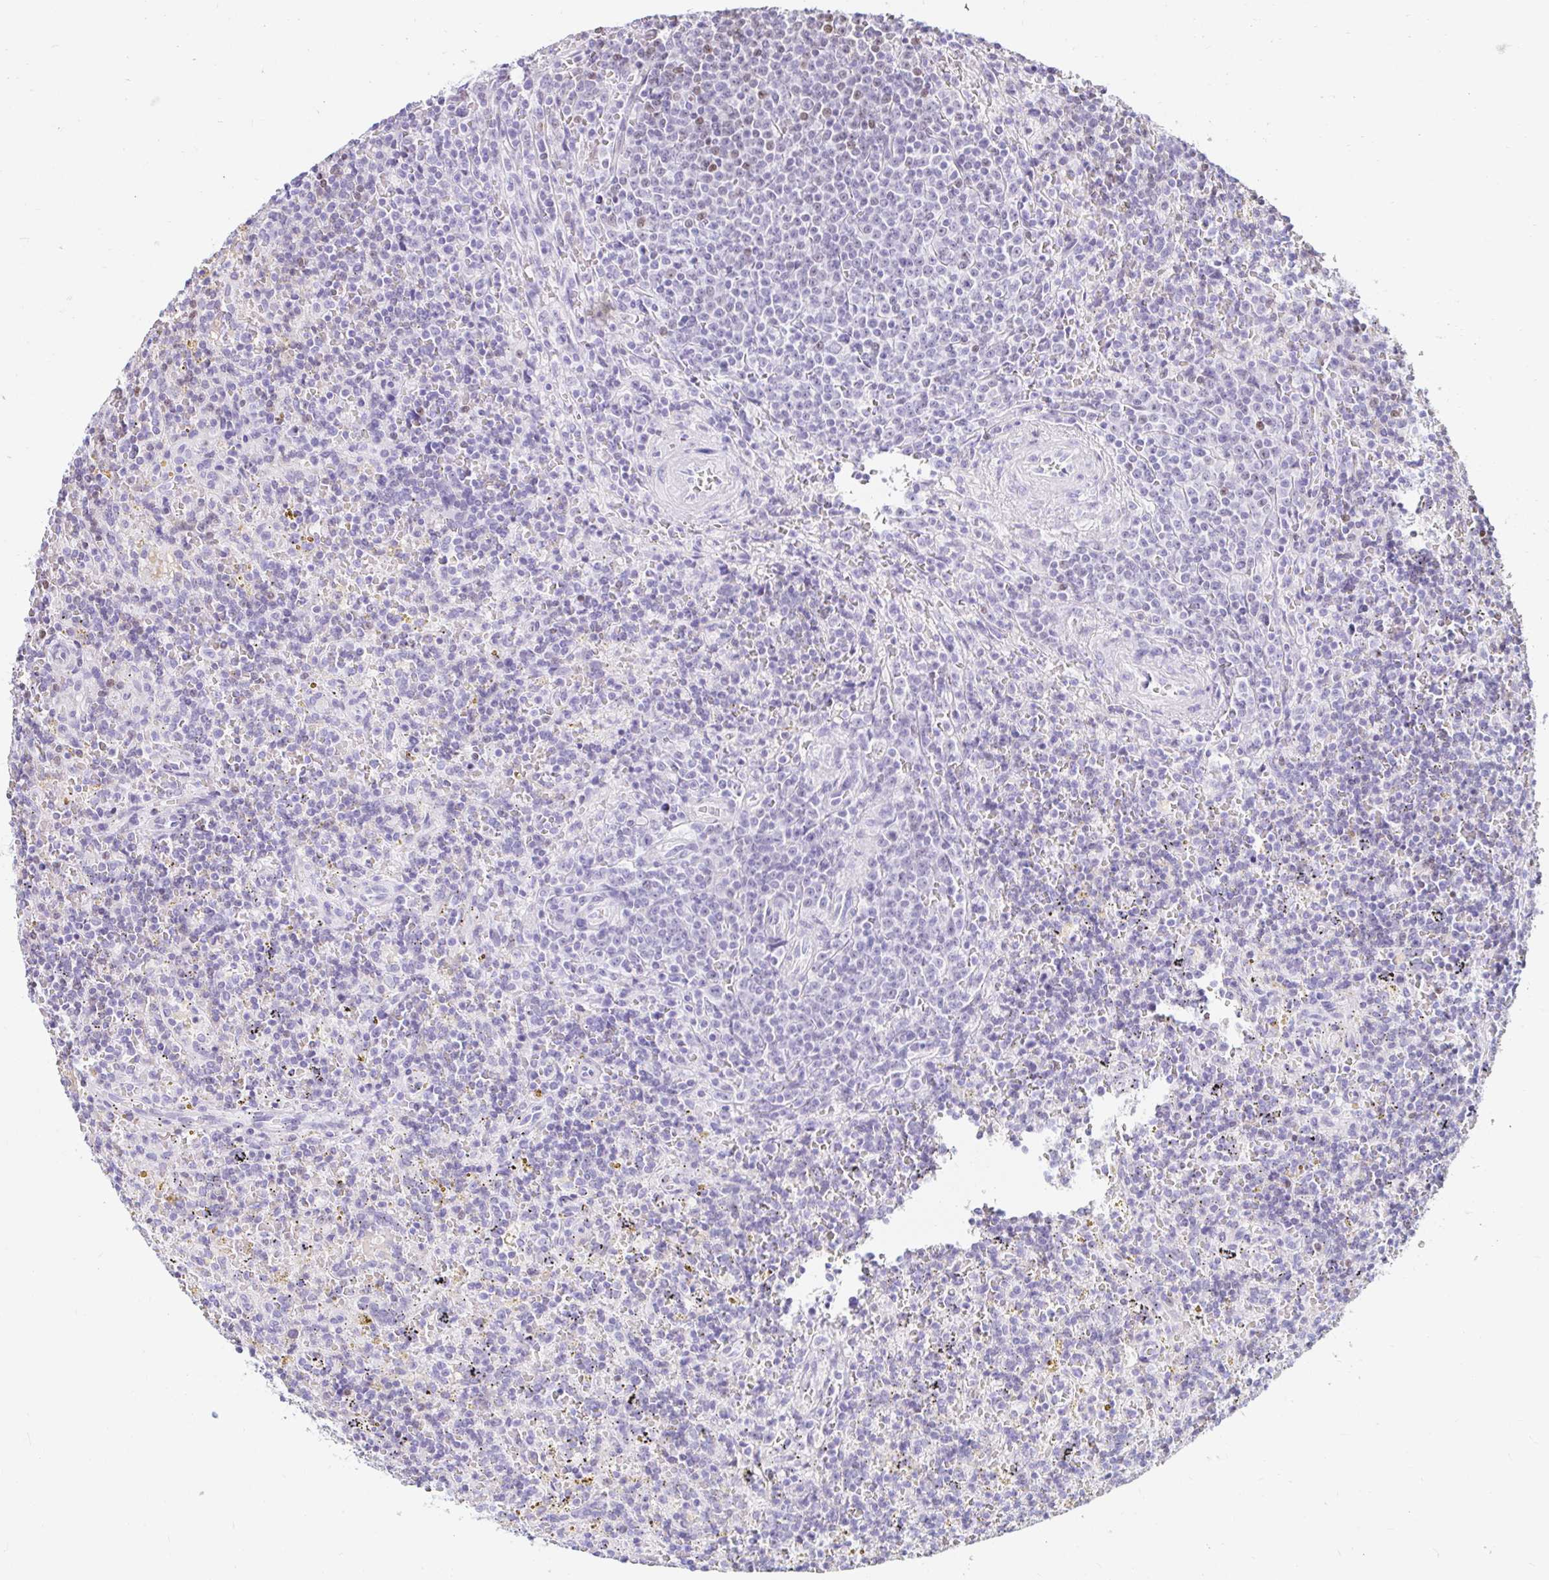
{"staining": {"intensity": "negative", "quantity": "none", "location": "none"}, "tissue": "lymphoma", "cell_type": "Tumor cells", "image_type": "cancer", "snomed": [{"axis": "morphology", "description": "Malignant lymphoma, non-Hodgkin's type, Low grade"}, {"axis": "topography", "description": "Spleen"}], "caption": "Immunohistochemistry (IHC) image of neoplastic tissue: malignant lymphoma, non-Hodgkin's type (low-grade) stained with DAB displays no significant protein positivity in tumor cells.", "gene": "CAPSL", "patient": {"sex": "male", "age": 67}}